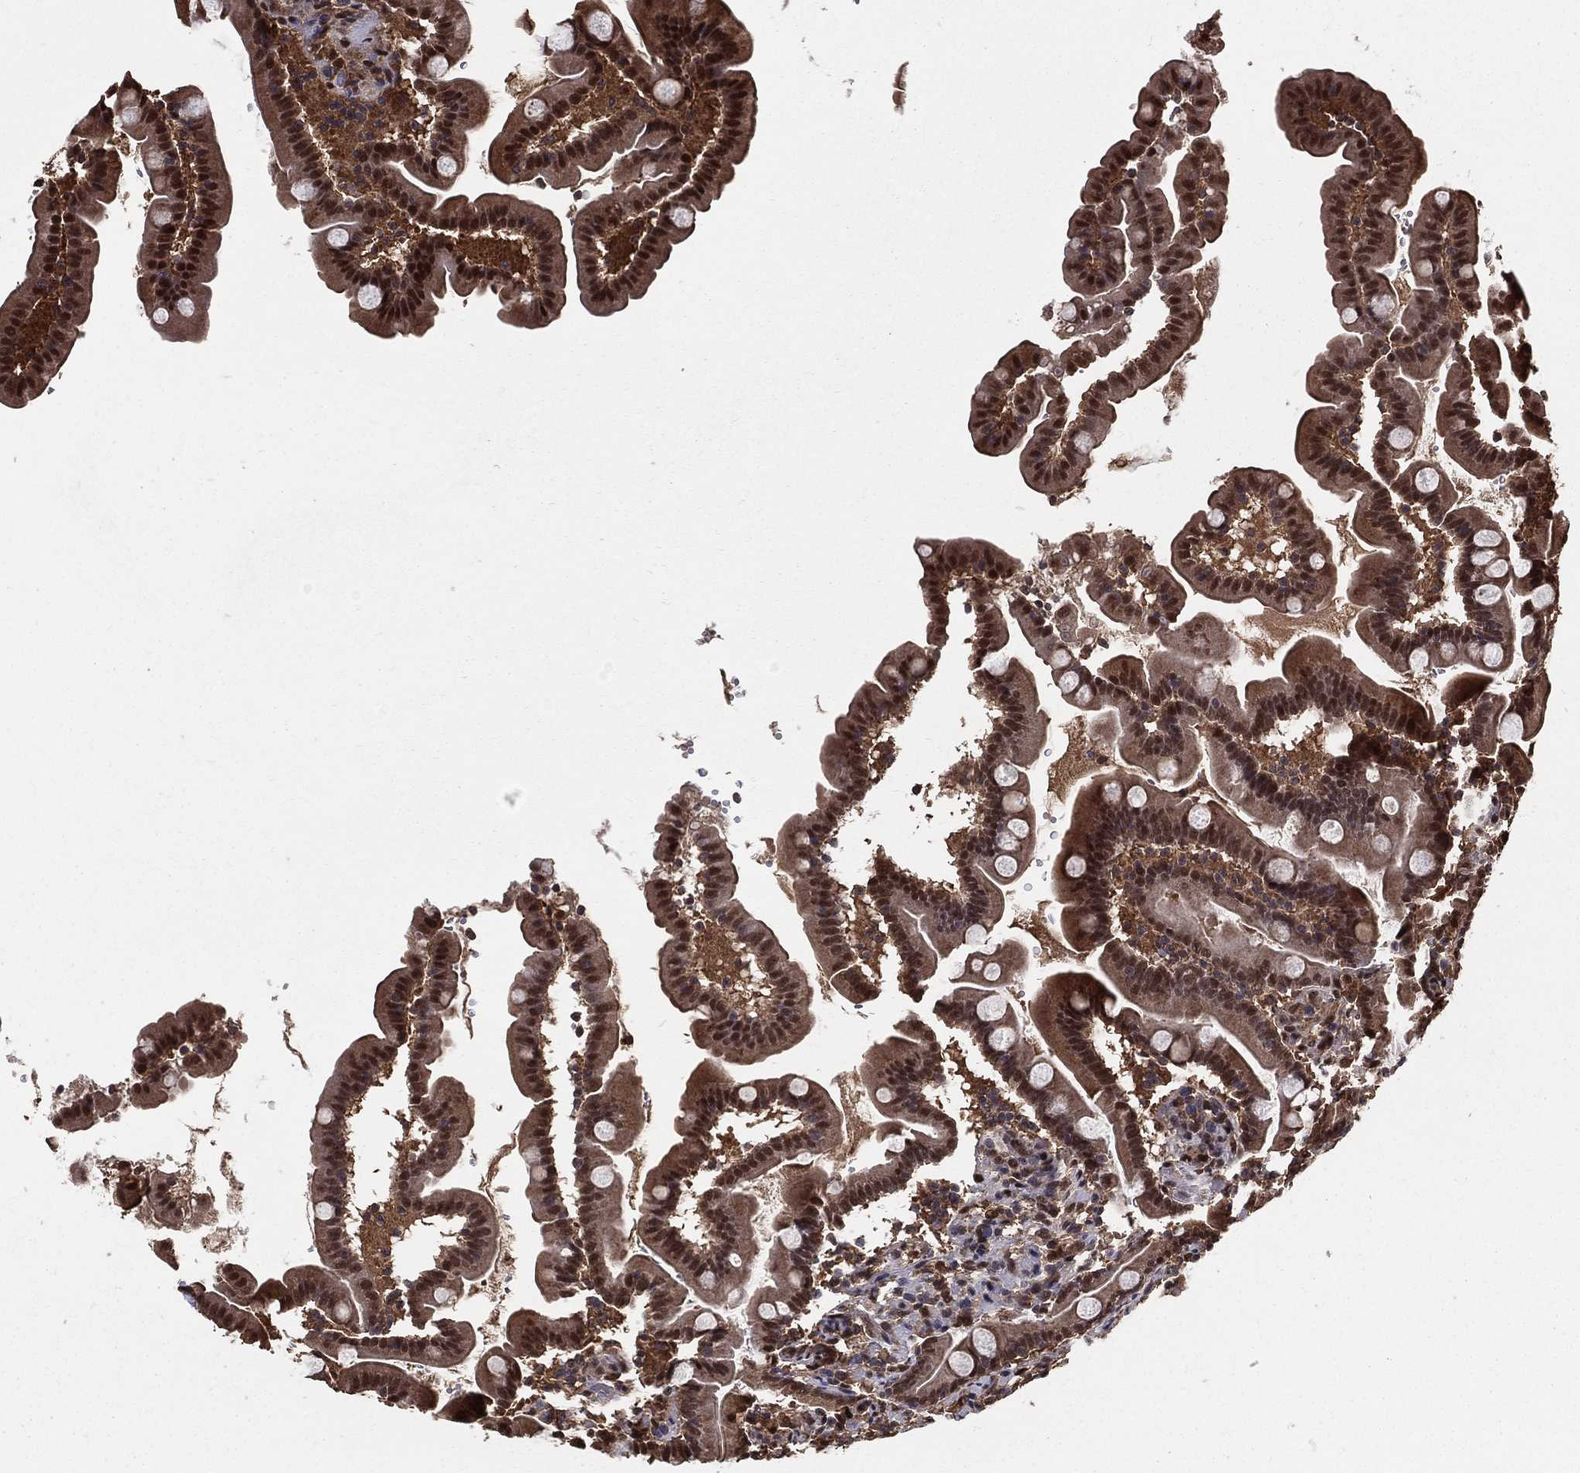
{"staining": {"intensity": "moderate", "quantity": ">75%", "location": "cytoplasmic/membranous,nuclear"}, "tissue": "small intestine", "cell_type": "Glandular cells", "image_type": "normal", "snomed": [{"axis": "morphology", "description": "Normal tissue, NOS"}, {"axis": "topography", "description": "Small intestine"}], "caption": "A brown stain labels moderate cytoplasmic/membranous,nuclear expression of a protein in glandular cells of unremarkable human small intestine. The staining was performed using DAB to visualize the protein expression in brown, while the nuclei were stained in blue with hematoxylin (Magnification: 20x).", "gene": "CARM1", "patient": {"sex": "female", "age": 44}}